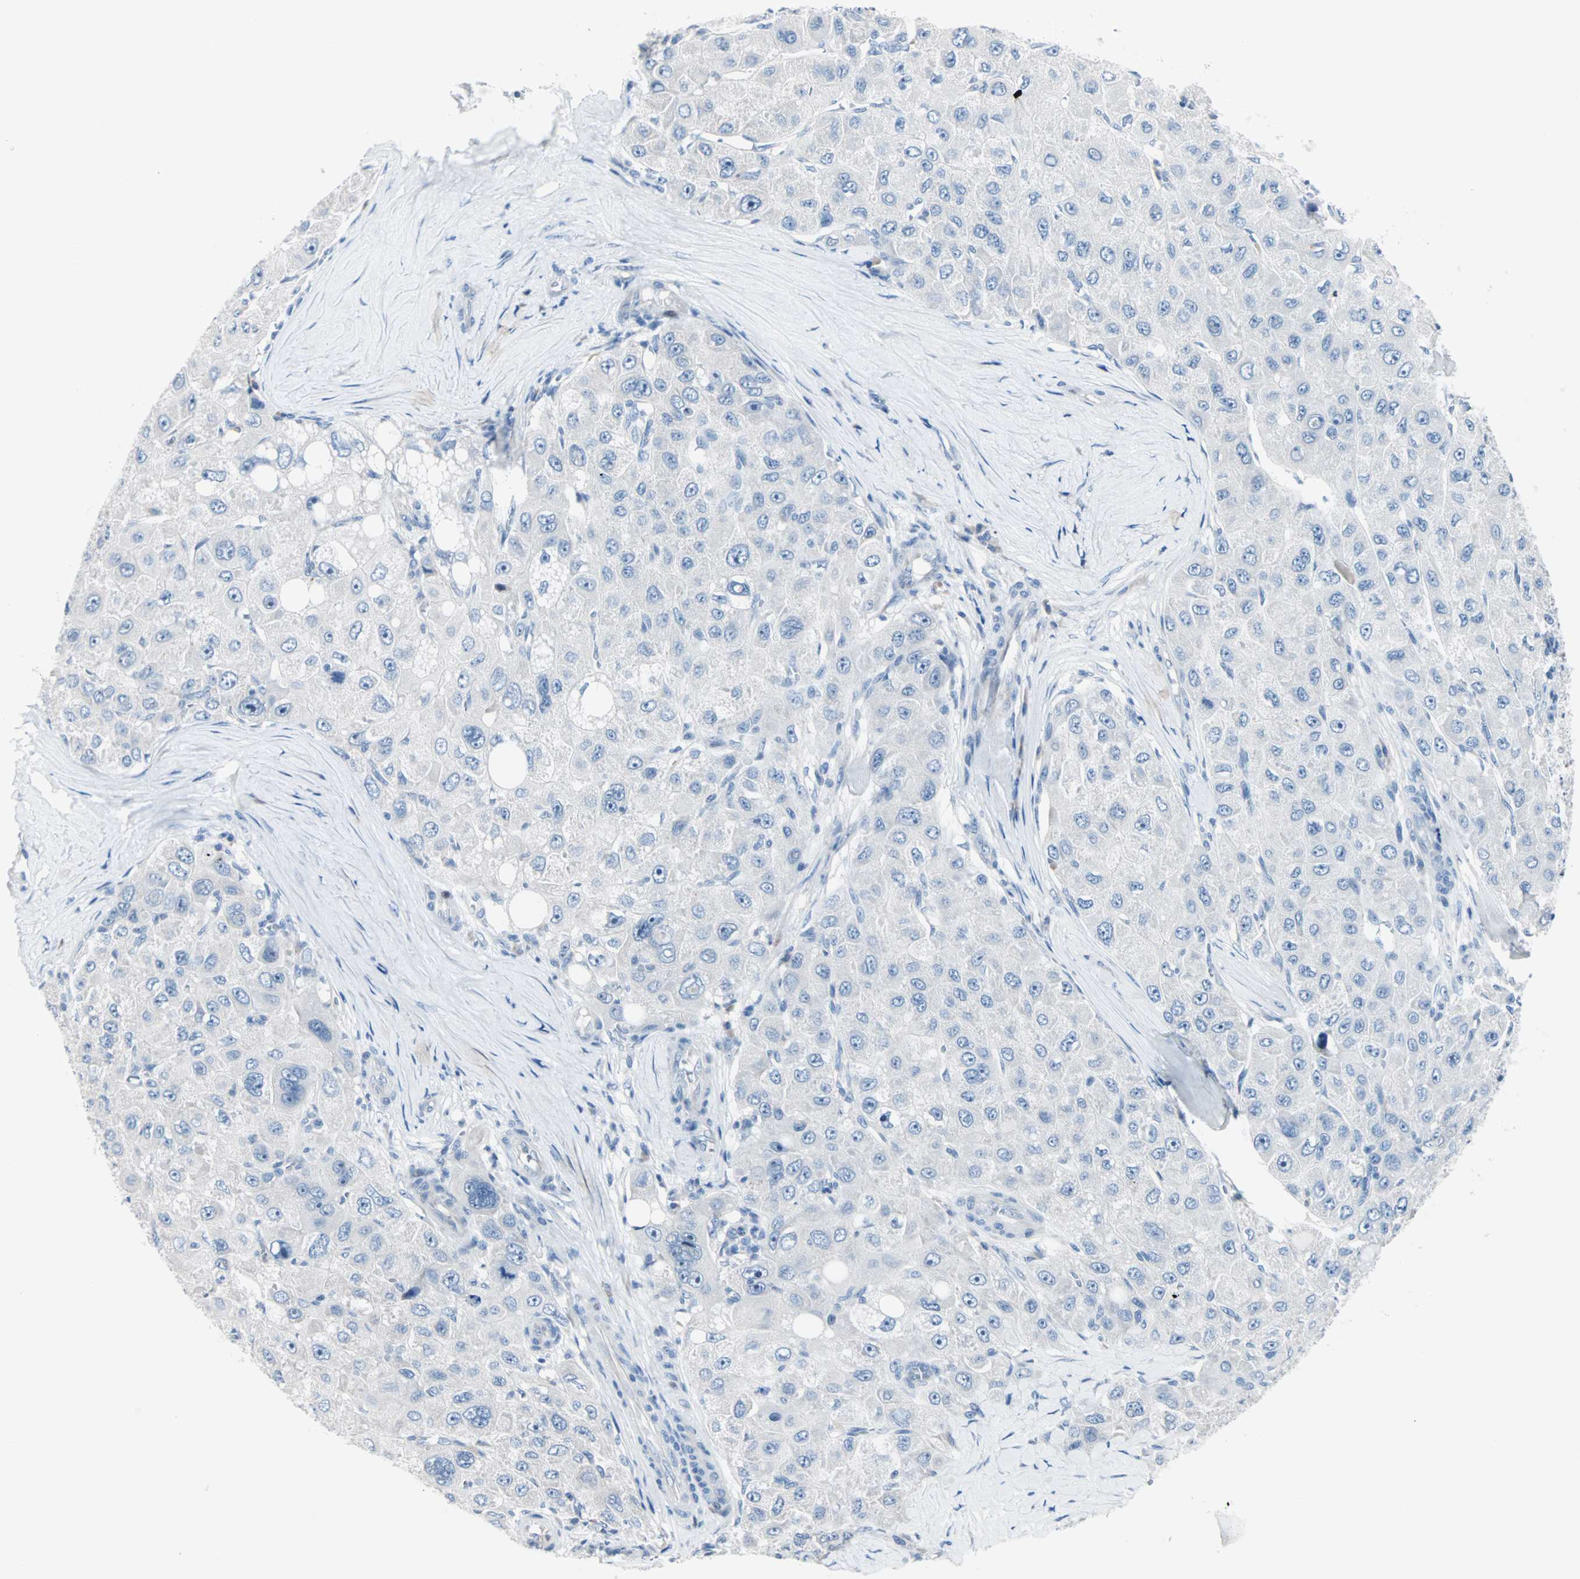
{"staining": {"intensity": "negative", "quantity": "none", "location": "none"}, "tissue": "liver cancer", "cell_type": "Tumor cells", "image_type": "cancer", "snomed": [{"axis": "morphology", "description": "Carcinoma, Hepatocellular, NOS"}, {"axis": "topography", "description": "Liver"}], "caption": "Immunohistochemistry (IHC) of human hepatocellular carcinoma (liver) reveals no staining in tumor cells.", "gene": "NEFH", "patient": {"sex": "male", "age": 80}}